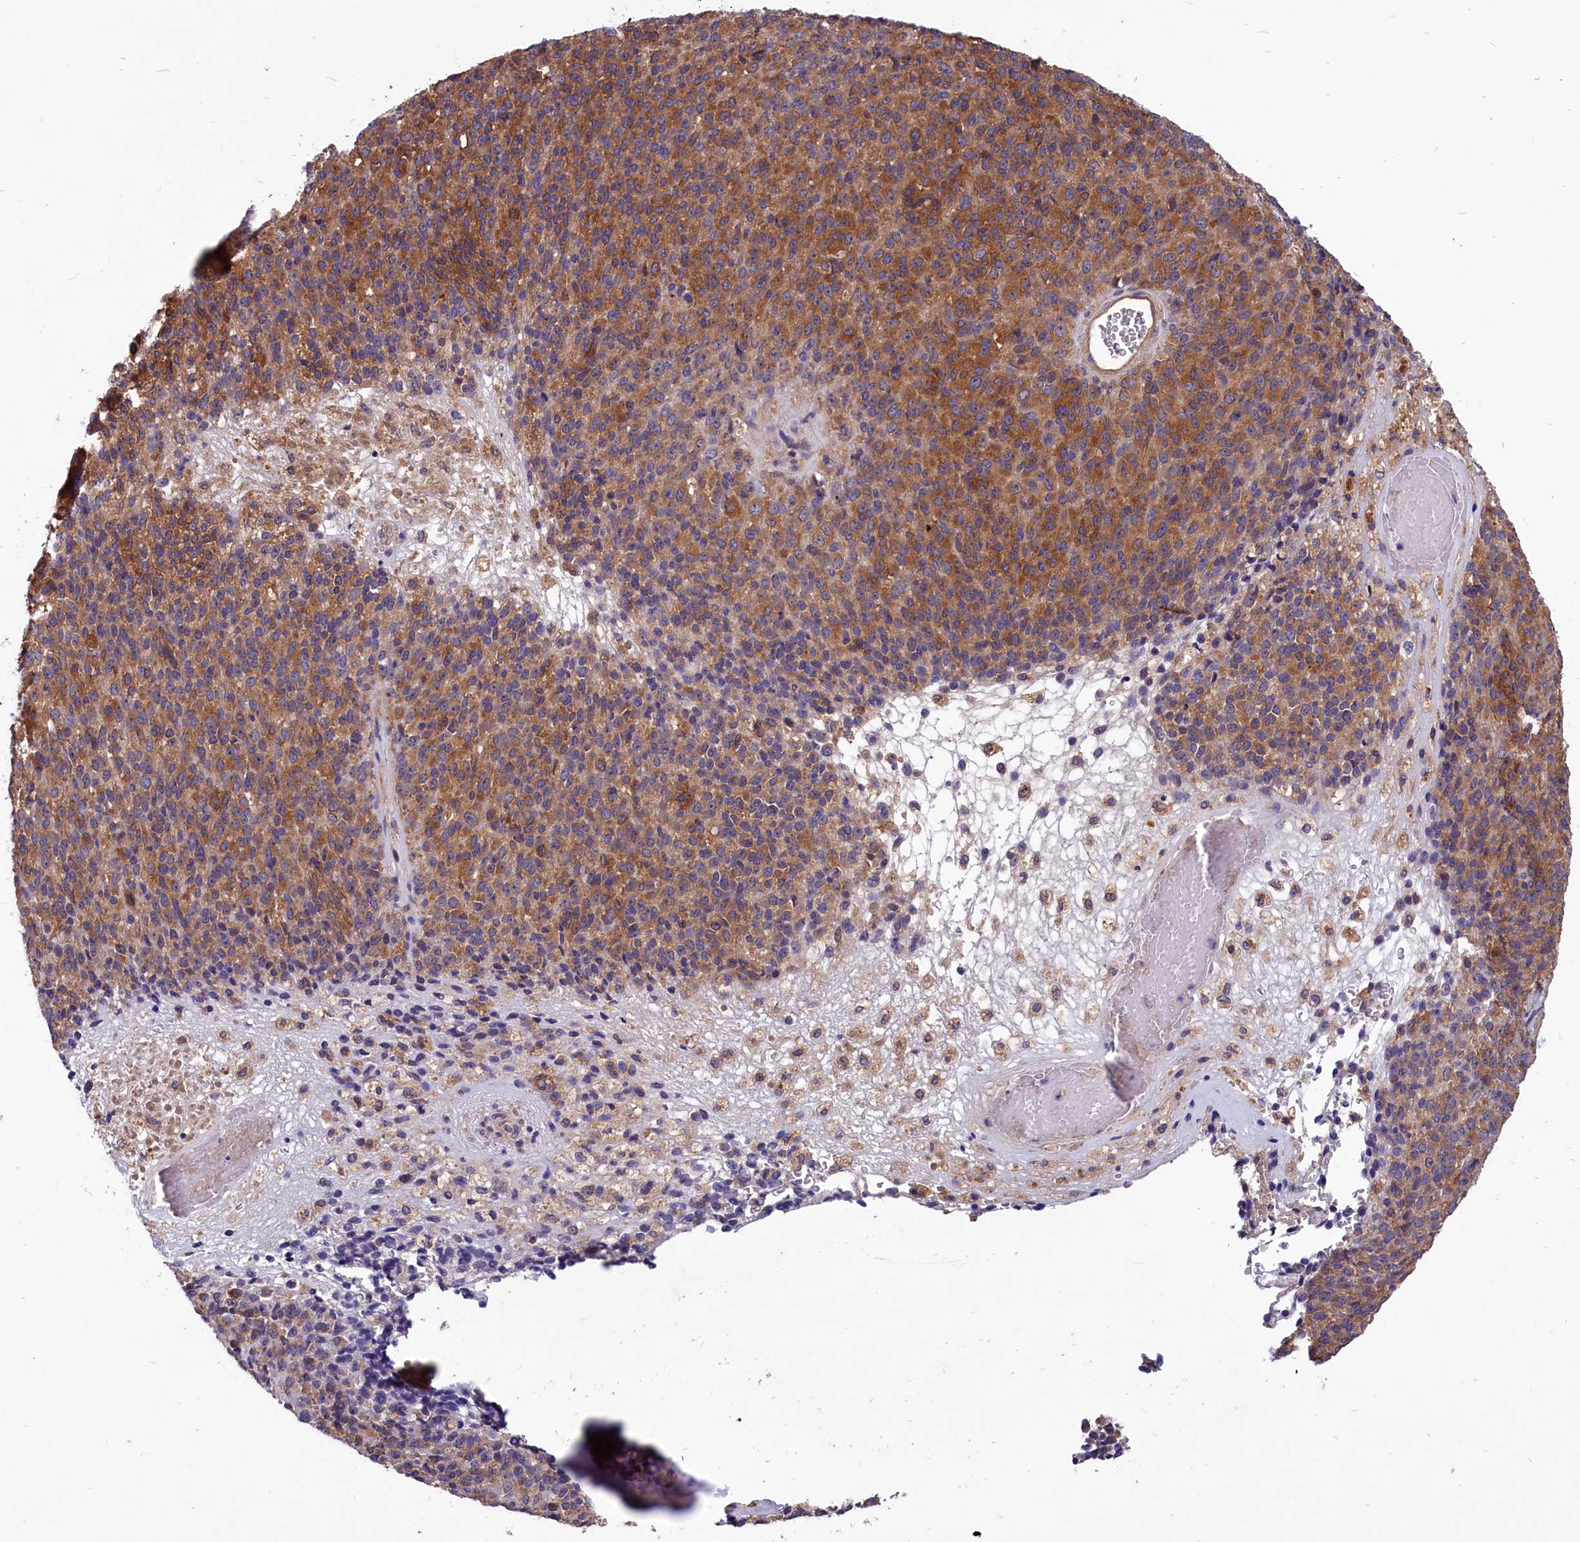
{"staining": {"intensity": "moderate", "quantity": ">75%", "location": "cytoplasmic/membranous"}, "tissue": "melanoma", "cell_type": "Tumor cells", "image_type": "cancer", "snomed": [{"axis": "morphology", "description": "Malignant melanoma, Metastatic site"}, {"axis": "topography", "description": "Brain"}], "caption": "Protein expression analysis of human malignant melanoma (metastatic site) reveals moderate cytoplasmic/membranous staining in approximately >75% of tumor cells.", "gene": "AMDHD2", "patient": {"sex": "female", "age": 56}}